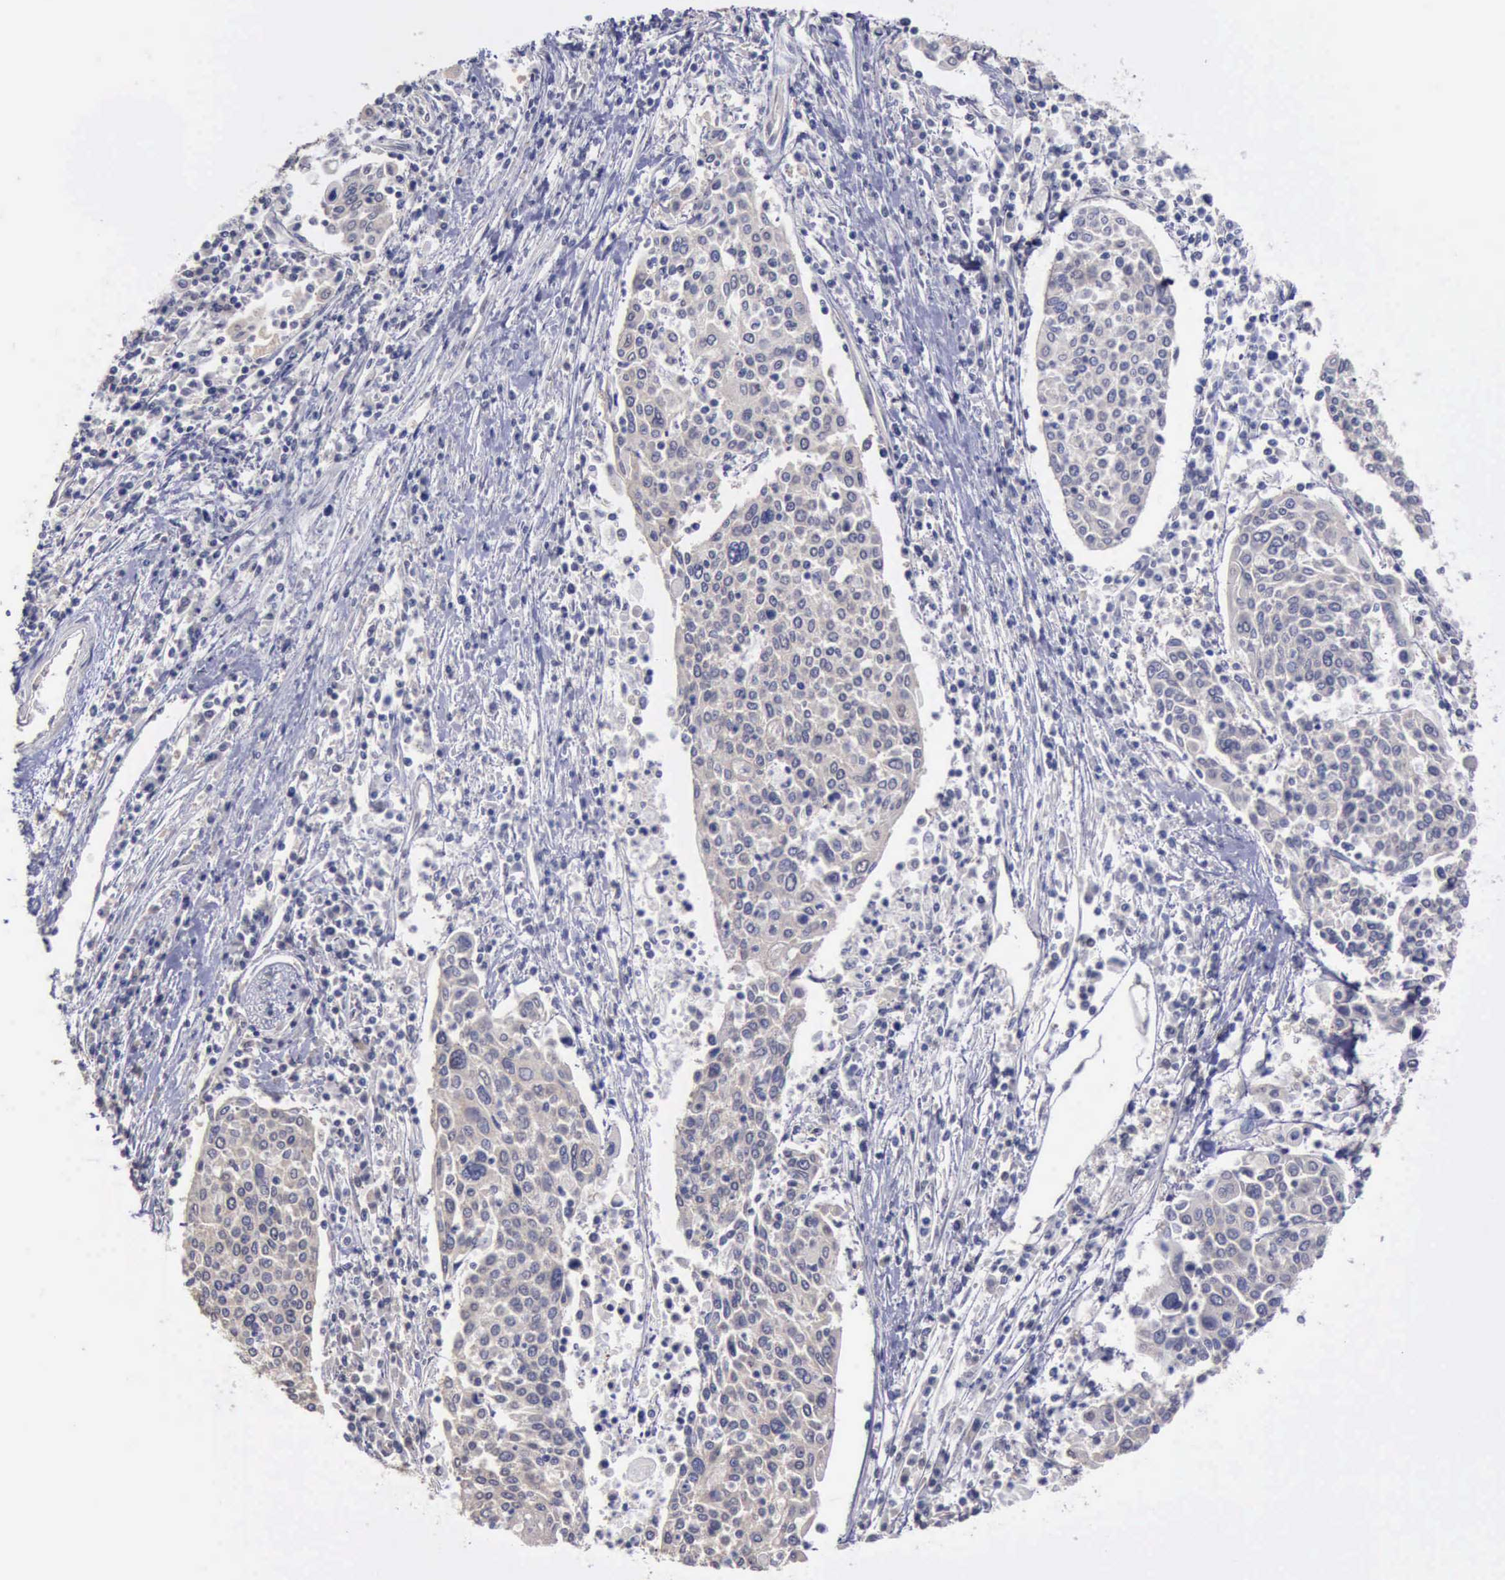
{"staining": {"intensity": "negative", "quantity": "none", "location": "none"}, "tissue": "cervical cancer", "cell_type": "Tumor cells", "image_type": "cancer", "snomed": [{"axis": "morphology", "description": "Squamous cell carcinoma, NOS"}, {"axis": "topography", "description": "Cervix"}], "caption": "High power microscopy micrograph of an immunohistochemistry (IHC) photomicrograph of cervical cancer (squamous cell carcinoma), revealing no significant staining in tumor cells. Brightfield microscopy of immunohistochemistry stained with DAB (3,3'-diaminobenzidine) (brown) and hematoxylin (blue), captured at high magnification.", "gene": "PHKA1", "patient": {"sex": "female", "age": 40}}